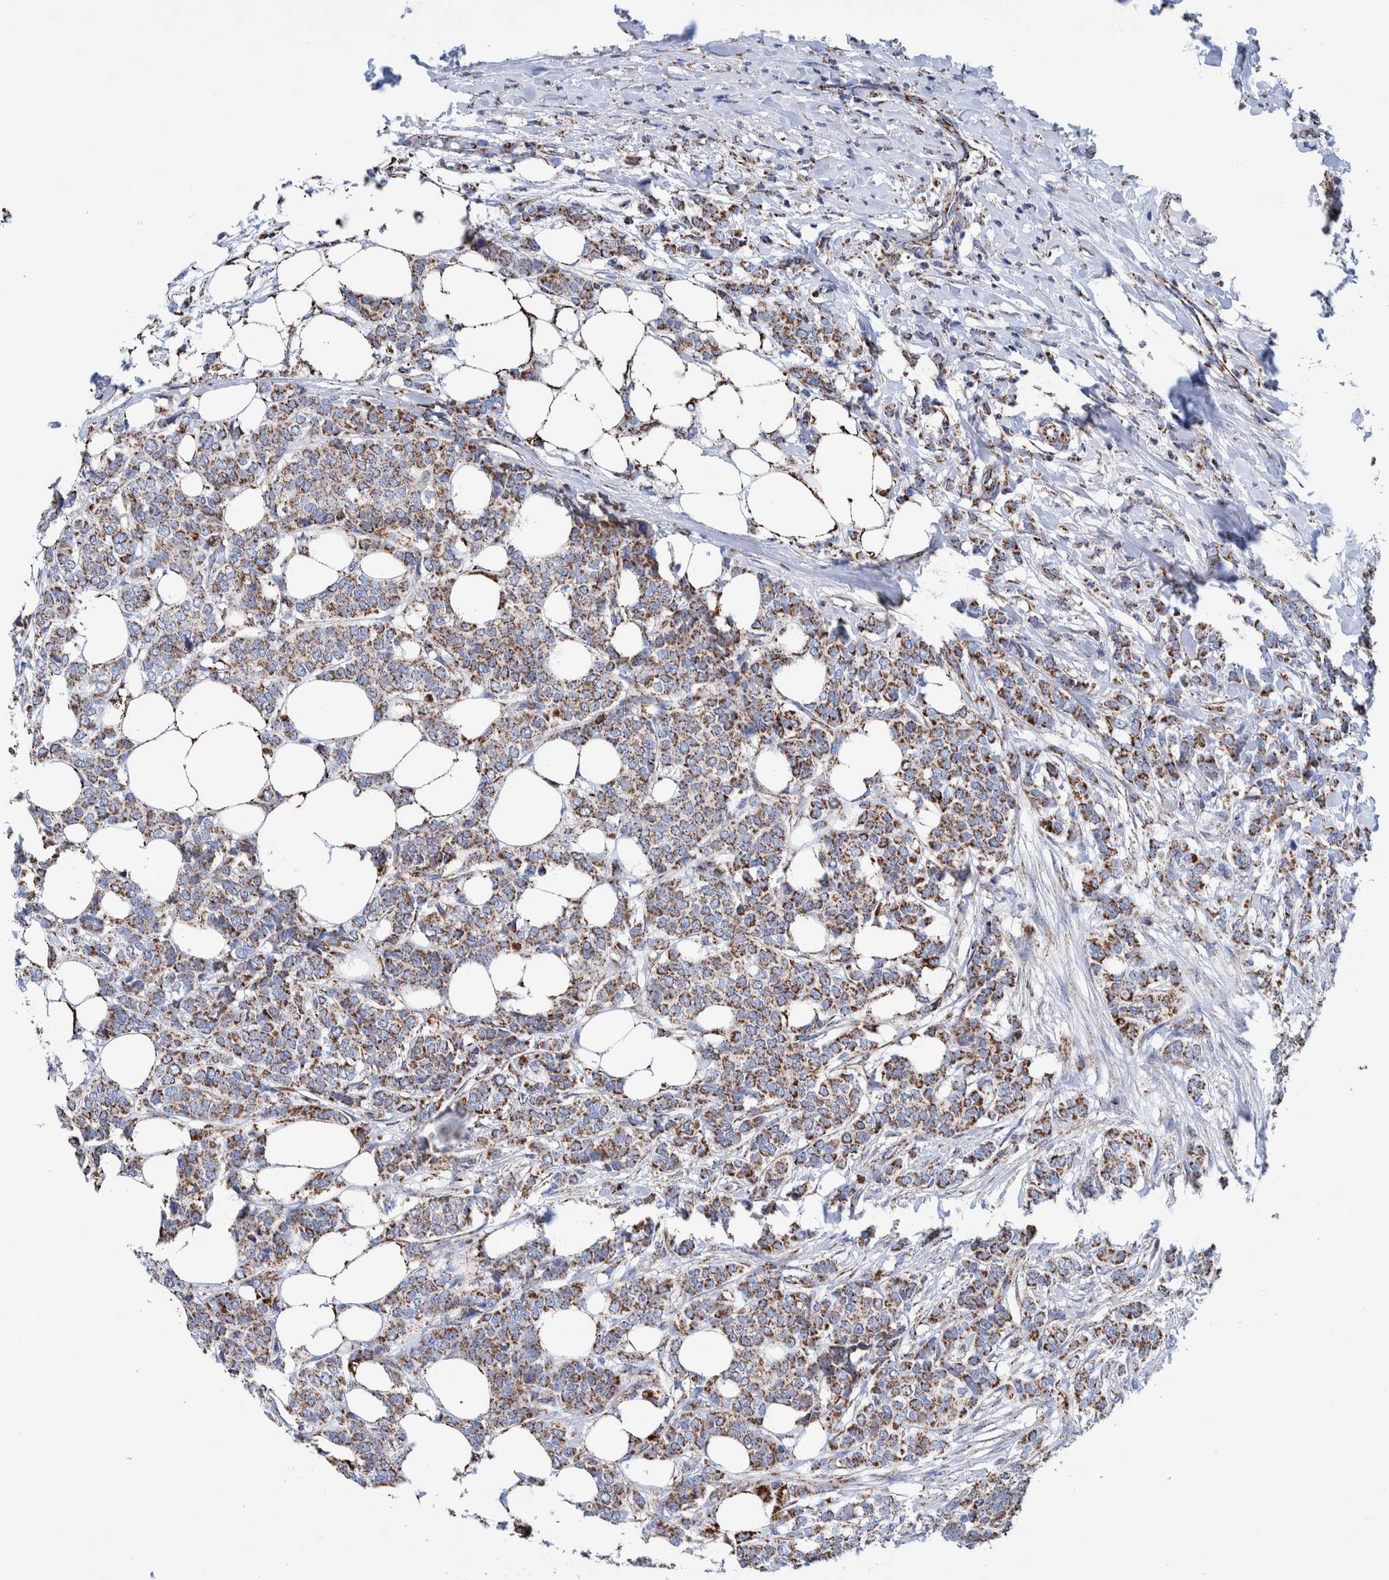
{"staining": {"intensity": "moderate", "quantity": ">75%", "location": "cytoplasmic/membranous"}, "tissue": "breast cancer", "cell_type": "Tumor cells", "image_type": "cancer", "snomed": [{"axis": "morphology", "description": "Lobular carcinoma"}, {"axis": "topography", "description": "Skin"}, {"axis": "topography", "description": "Breast"}], "caption": "Protein staining by immunohistochemistry (IHC) demonstrates moderate cytoplasmic/membranous positivity in about >75% of tumor cells in lobular carcinoma (breast). (DAB (3,3'-diaminobenzidine) IHC with brightfield microscopy, high magnification).", "gene": "DECR1", "patient": {"sex": "female", "age": 46}}